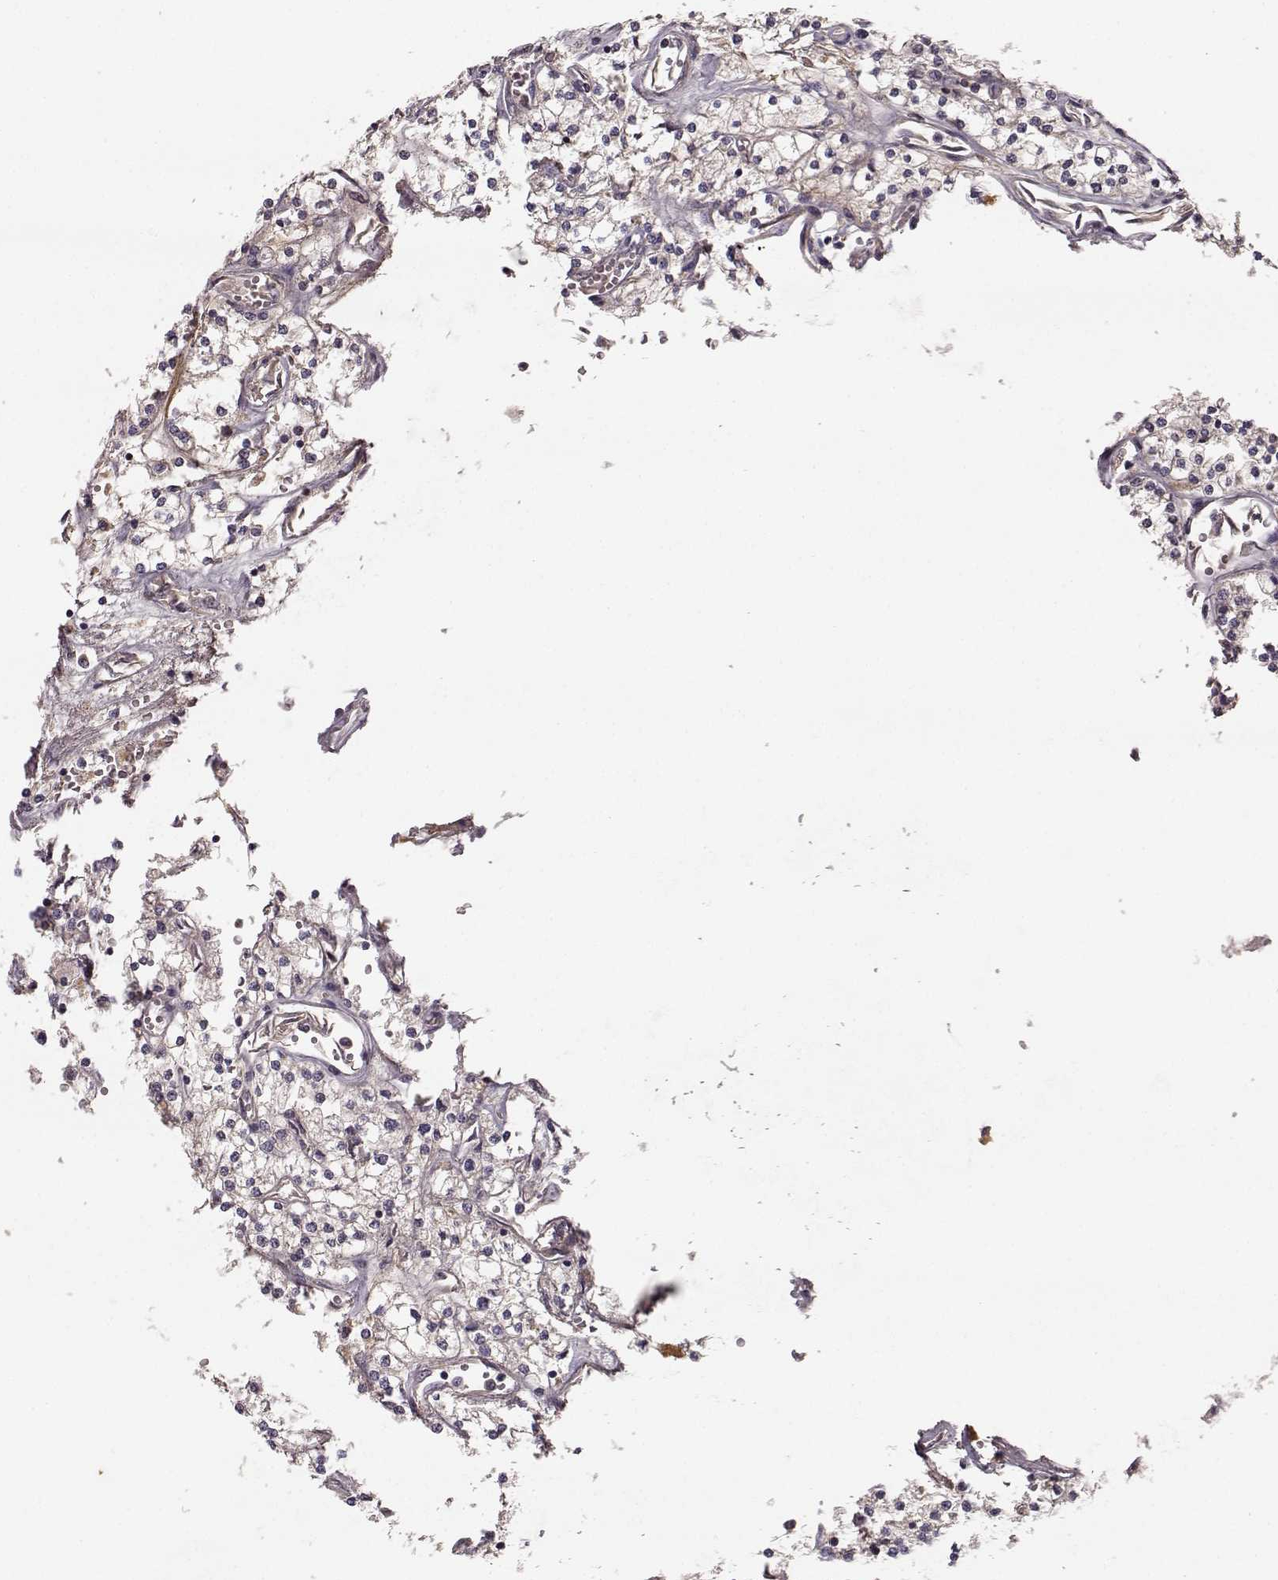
{"staining": {"intensity": "weak", "quantity": ">75%", "location": "cytoplasmic/membranous"}, "tissue": "renal cancer", "cell_type": "Tumor cells", "image_type": "cancer", "snomed": [{"axis": "morphology", "description": "Adenocarcinoma, NOS"}, {"axis": "topography", "description": "Kidney"}], "caption": "Immunohistochemistry photomicrograph of human renal cancer stained for a protein (brown), which reveals low levels of weak cytoplasmic/membranous positivity in approximately >75% of tumor cells.", "gene": "YJEFN3", "patient": {"sex": "male", "age": 80}}